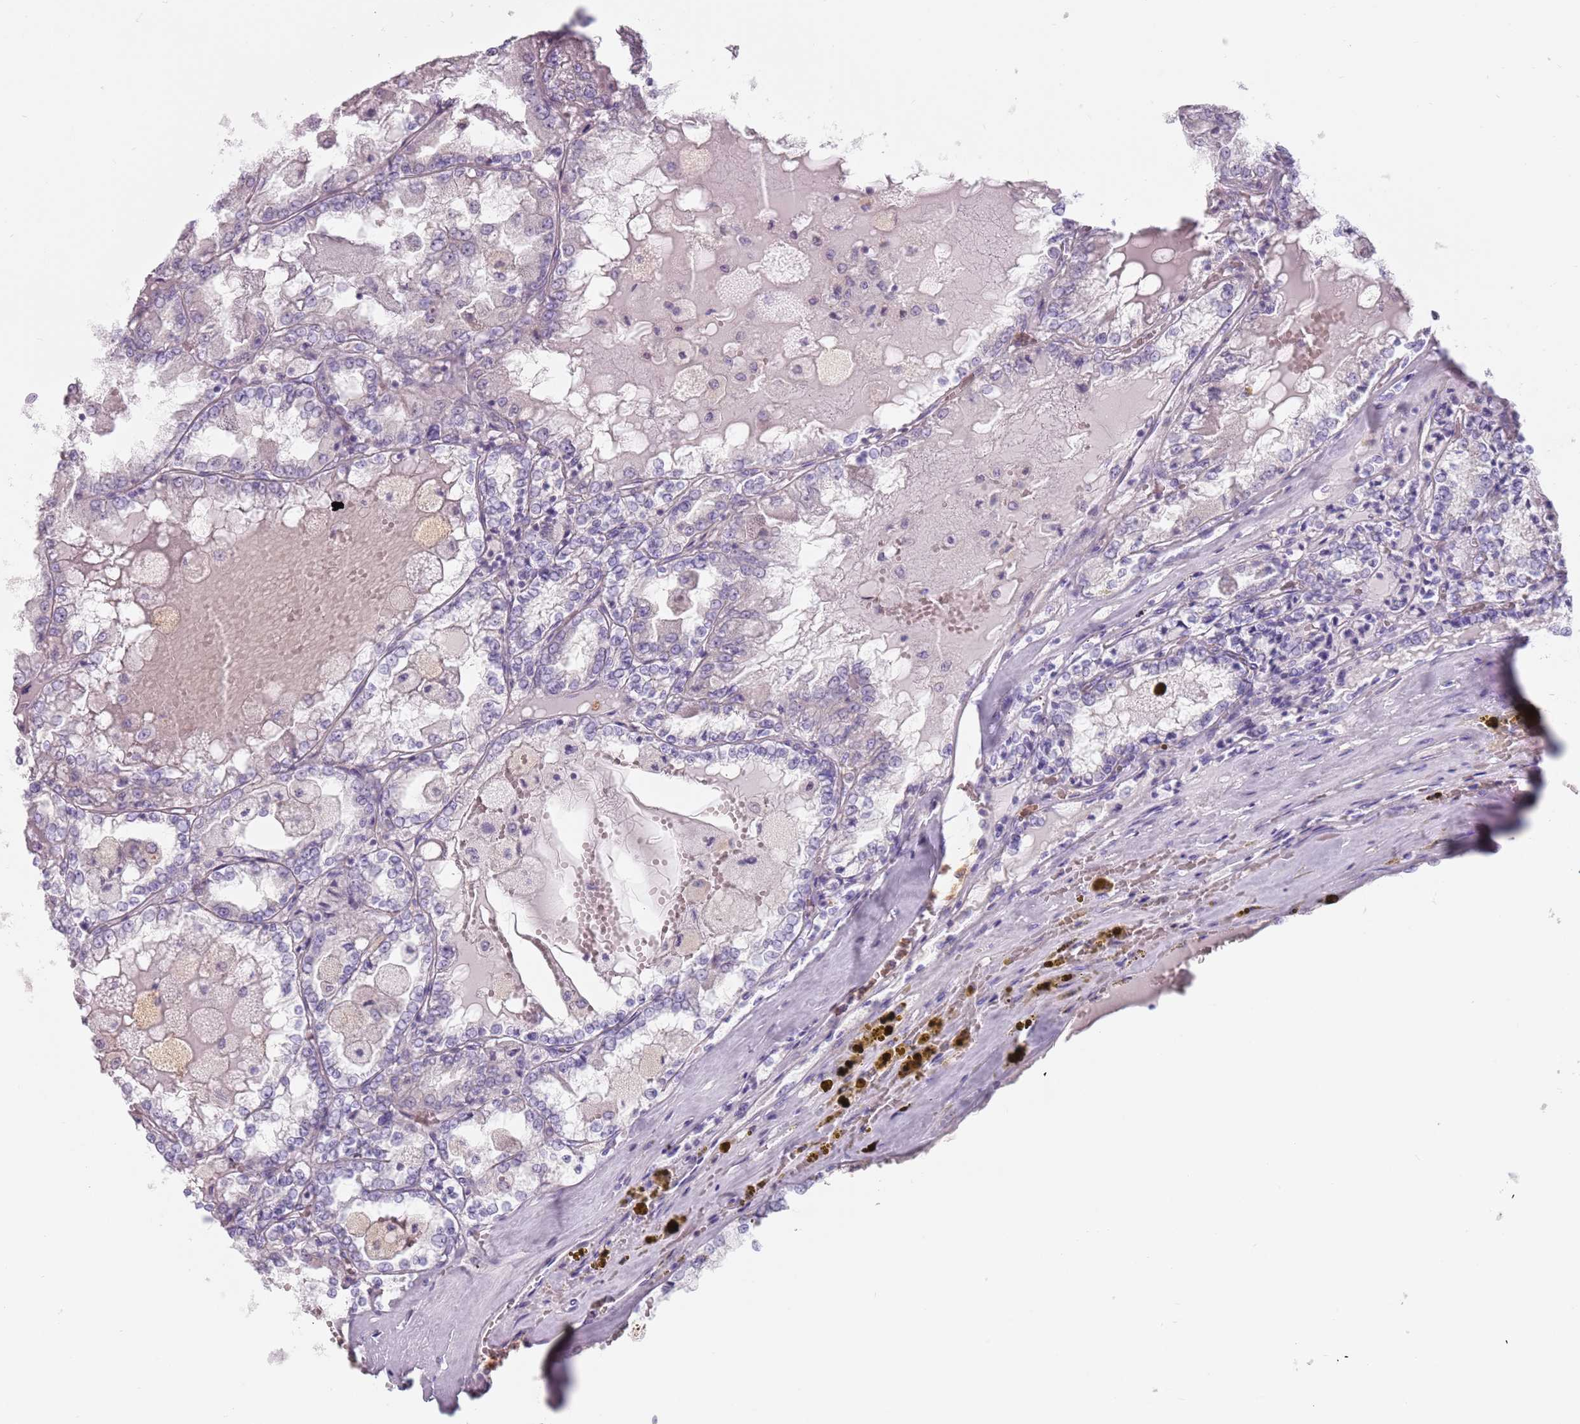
{"staining": {"intensity": "negative", "quantity": "none", "location": "none"}, "tissue": "renal cancer", "cell_type": "Tumor cells", "image_type": "cancer", "snomed": [{"axis": "morphology", "description": "Adenocarcinoma, NOS"}, {"axis": "topography", "description": "Kidney"}], "caption": "Image shows no protein positivity in tumor cells of renal cancer tissue. (DAB (3,3'-diaminobenzidine) IHC visualized using brightfield microscopy, high magnification).", "gene": "ZNF584", "patient": {"sex": "female", "age": 56}}